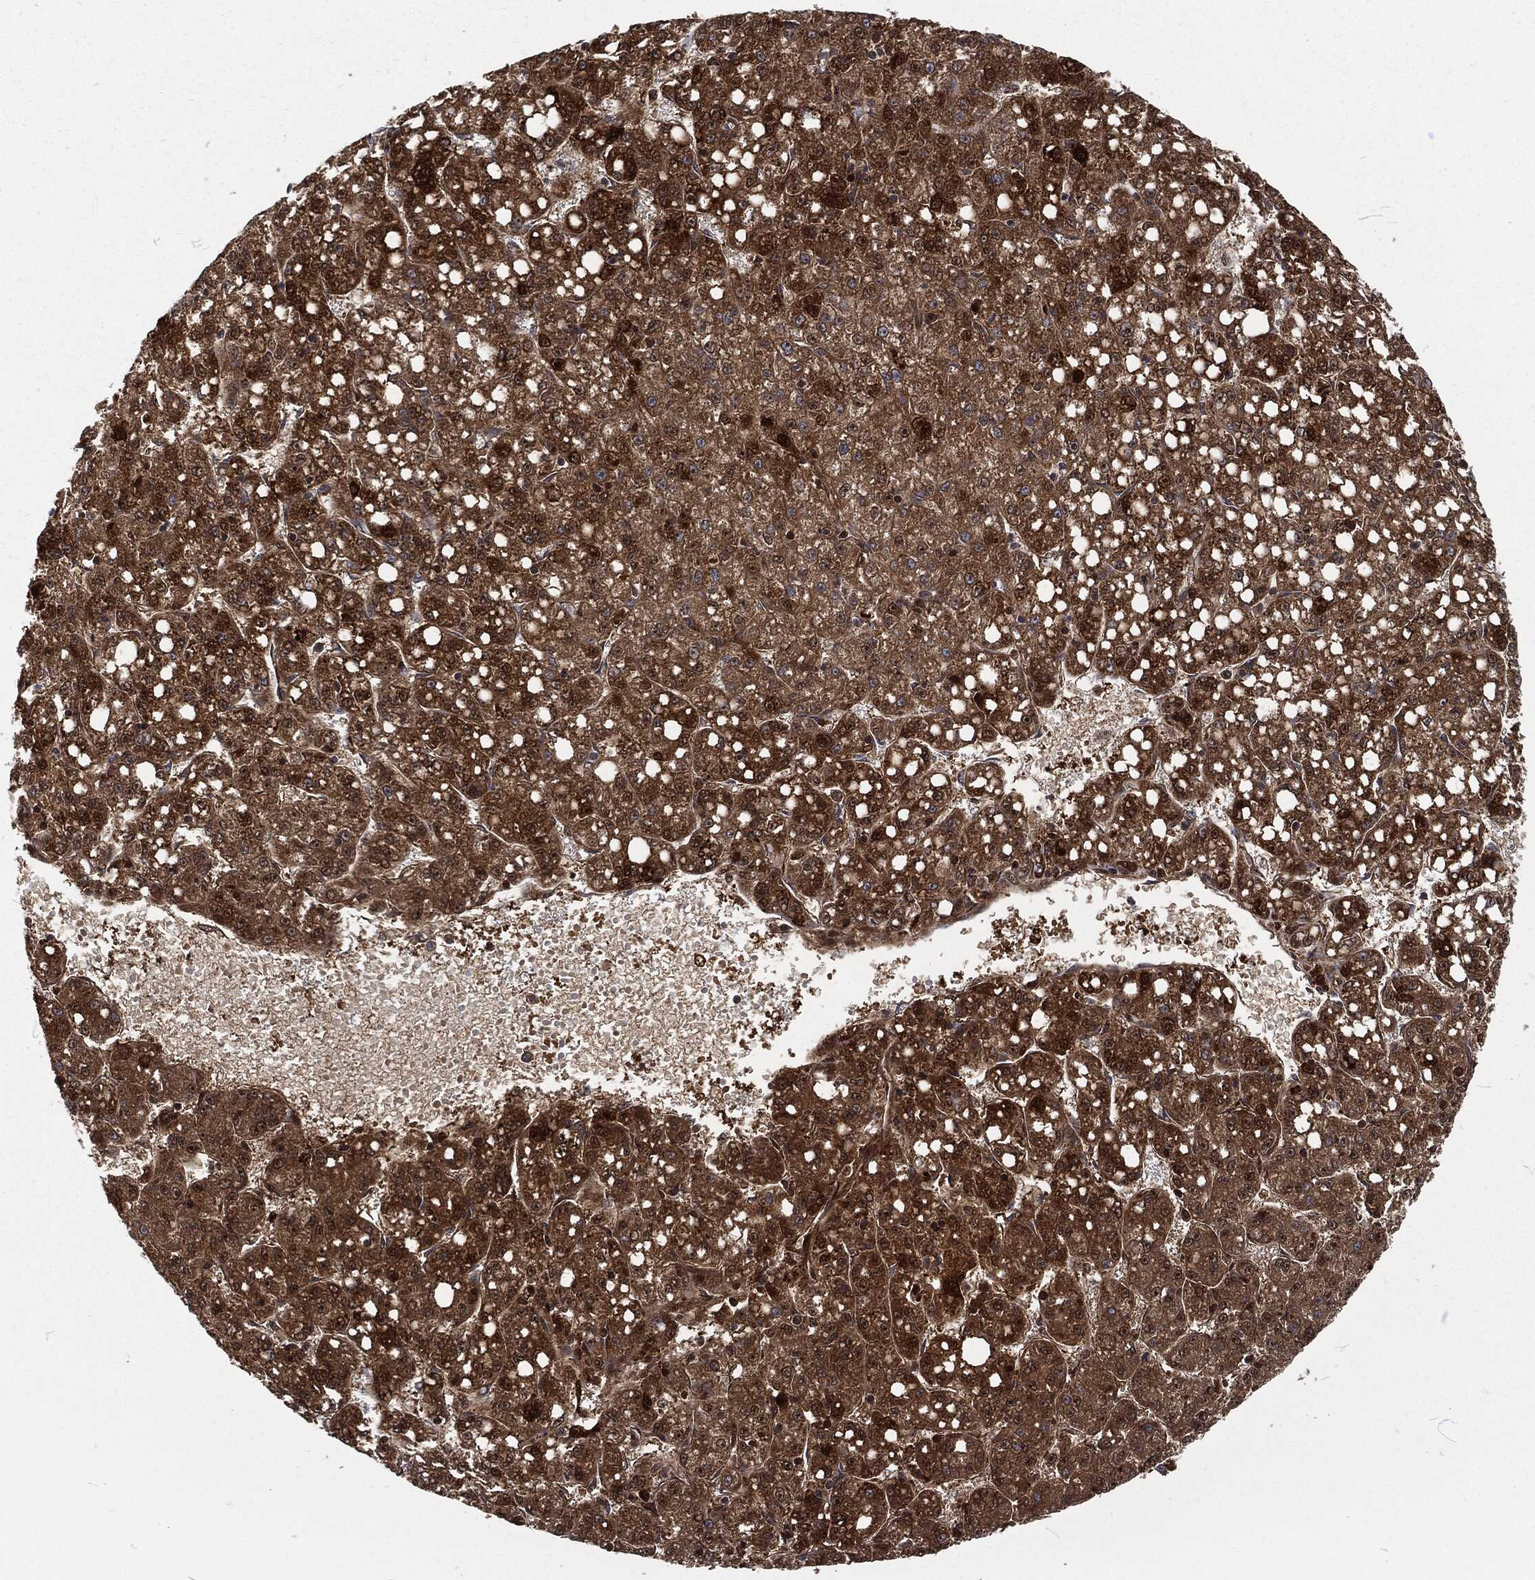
{"staining": {"intensity": "strong", "quantity": ">75%", "location": "cytoplasmic/membranous"}, "tissue": "liver cancer", "cell_type": "Tumor cells", "image_type": "cancer", "snomed": [{"axis": "morphology", "description": "Carcinoma, Hepatocellular, NOS"}, {"axis": "topography", "description": "Liver"}], "caption": "Immunohistochemistry (DAB) staining of liver cancer demonstrates strong cytoplasmic/membranous protein staining in about >75% of tumor cells. Ihc stains the protein of interest in brown and the nuclei are stained blue.", "gene": "RFTN1", "patient": {"sex": "female", "age": 65}}